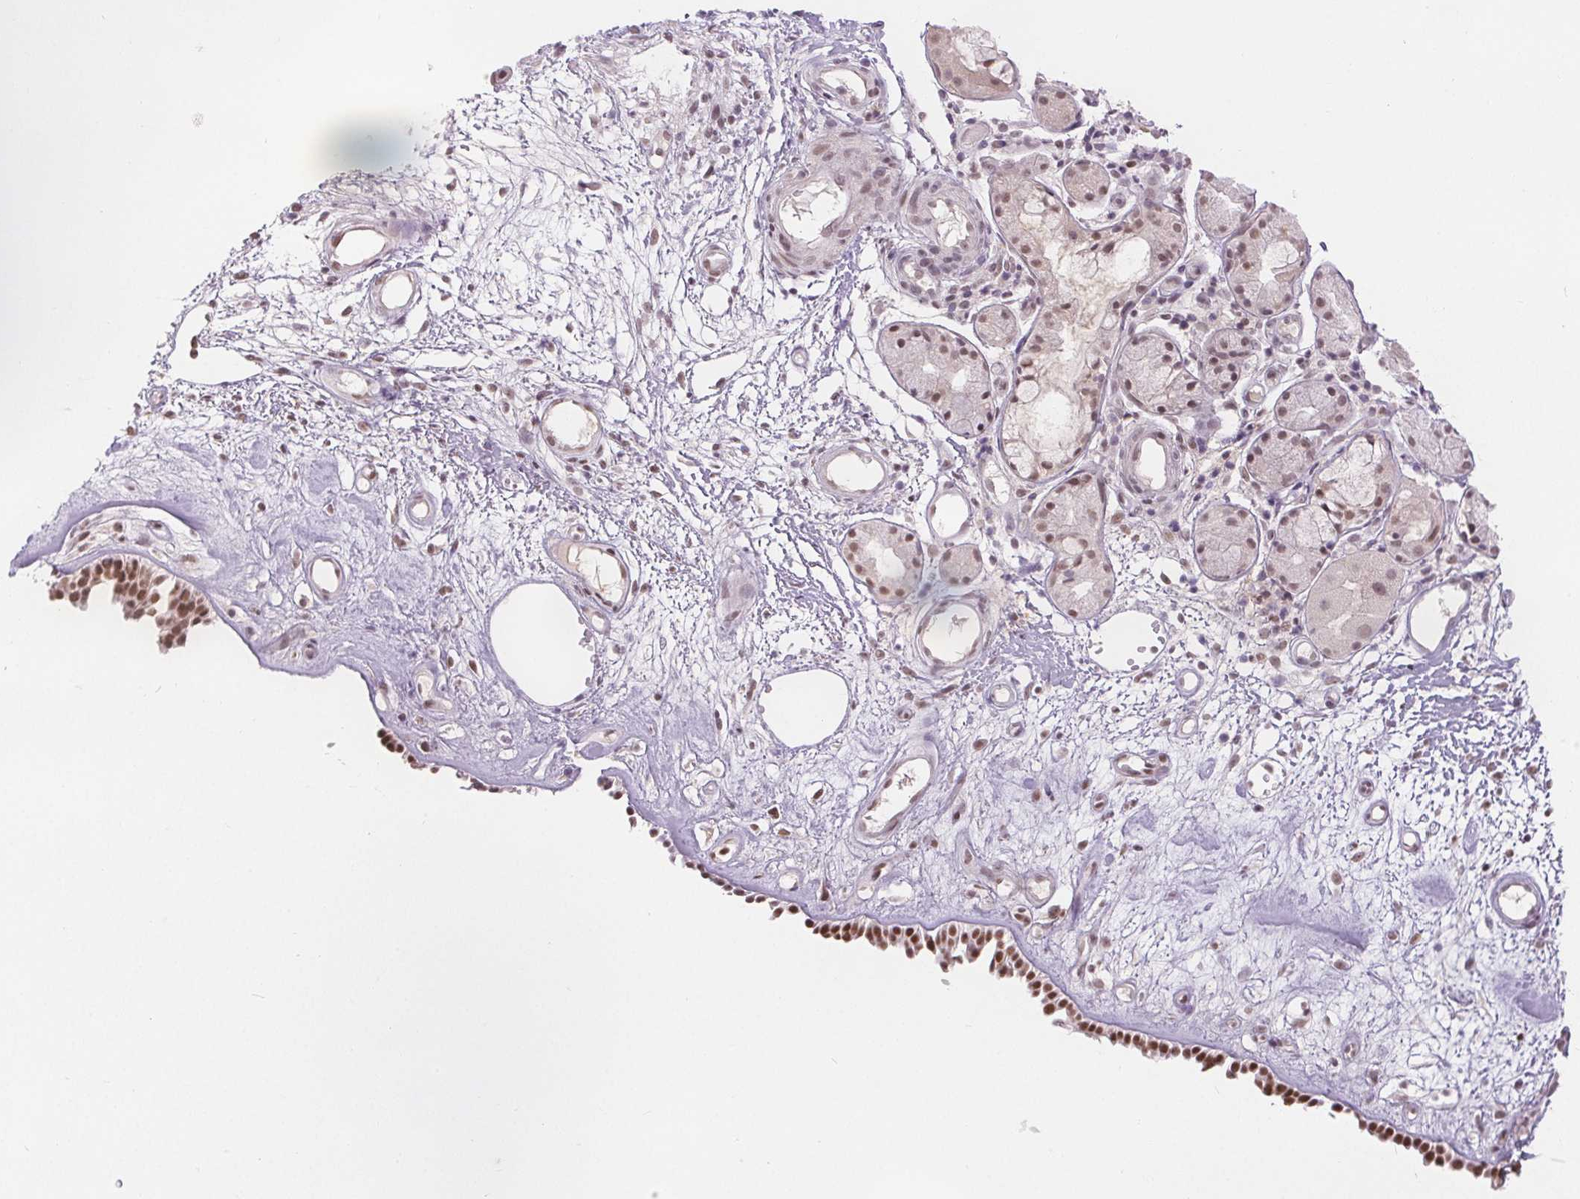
{"staining": {"intensity": "moderate", "quantity": ">75%", "location": "nuclear"}, "tissue": "nasopharynx", "cell_type": "Respiratory epithelial cells", "image_type": "normal", "snomed": [{"axis": "morphology", "description": "Normal tissue, NOS"}, {"axis": "morphology", "description": "Inflammation, NOS"}, {"axis": "topography", "description": "Nasopharynx"}], "caption": "Moderate nuclear positivity is appreciated in approximately >75% of respiratory epithelial cells in unremarkable nasopharynx.", "gene": "DEK", "patient": {"sex": "male", "age": 54}}